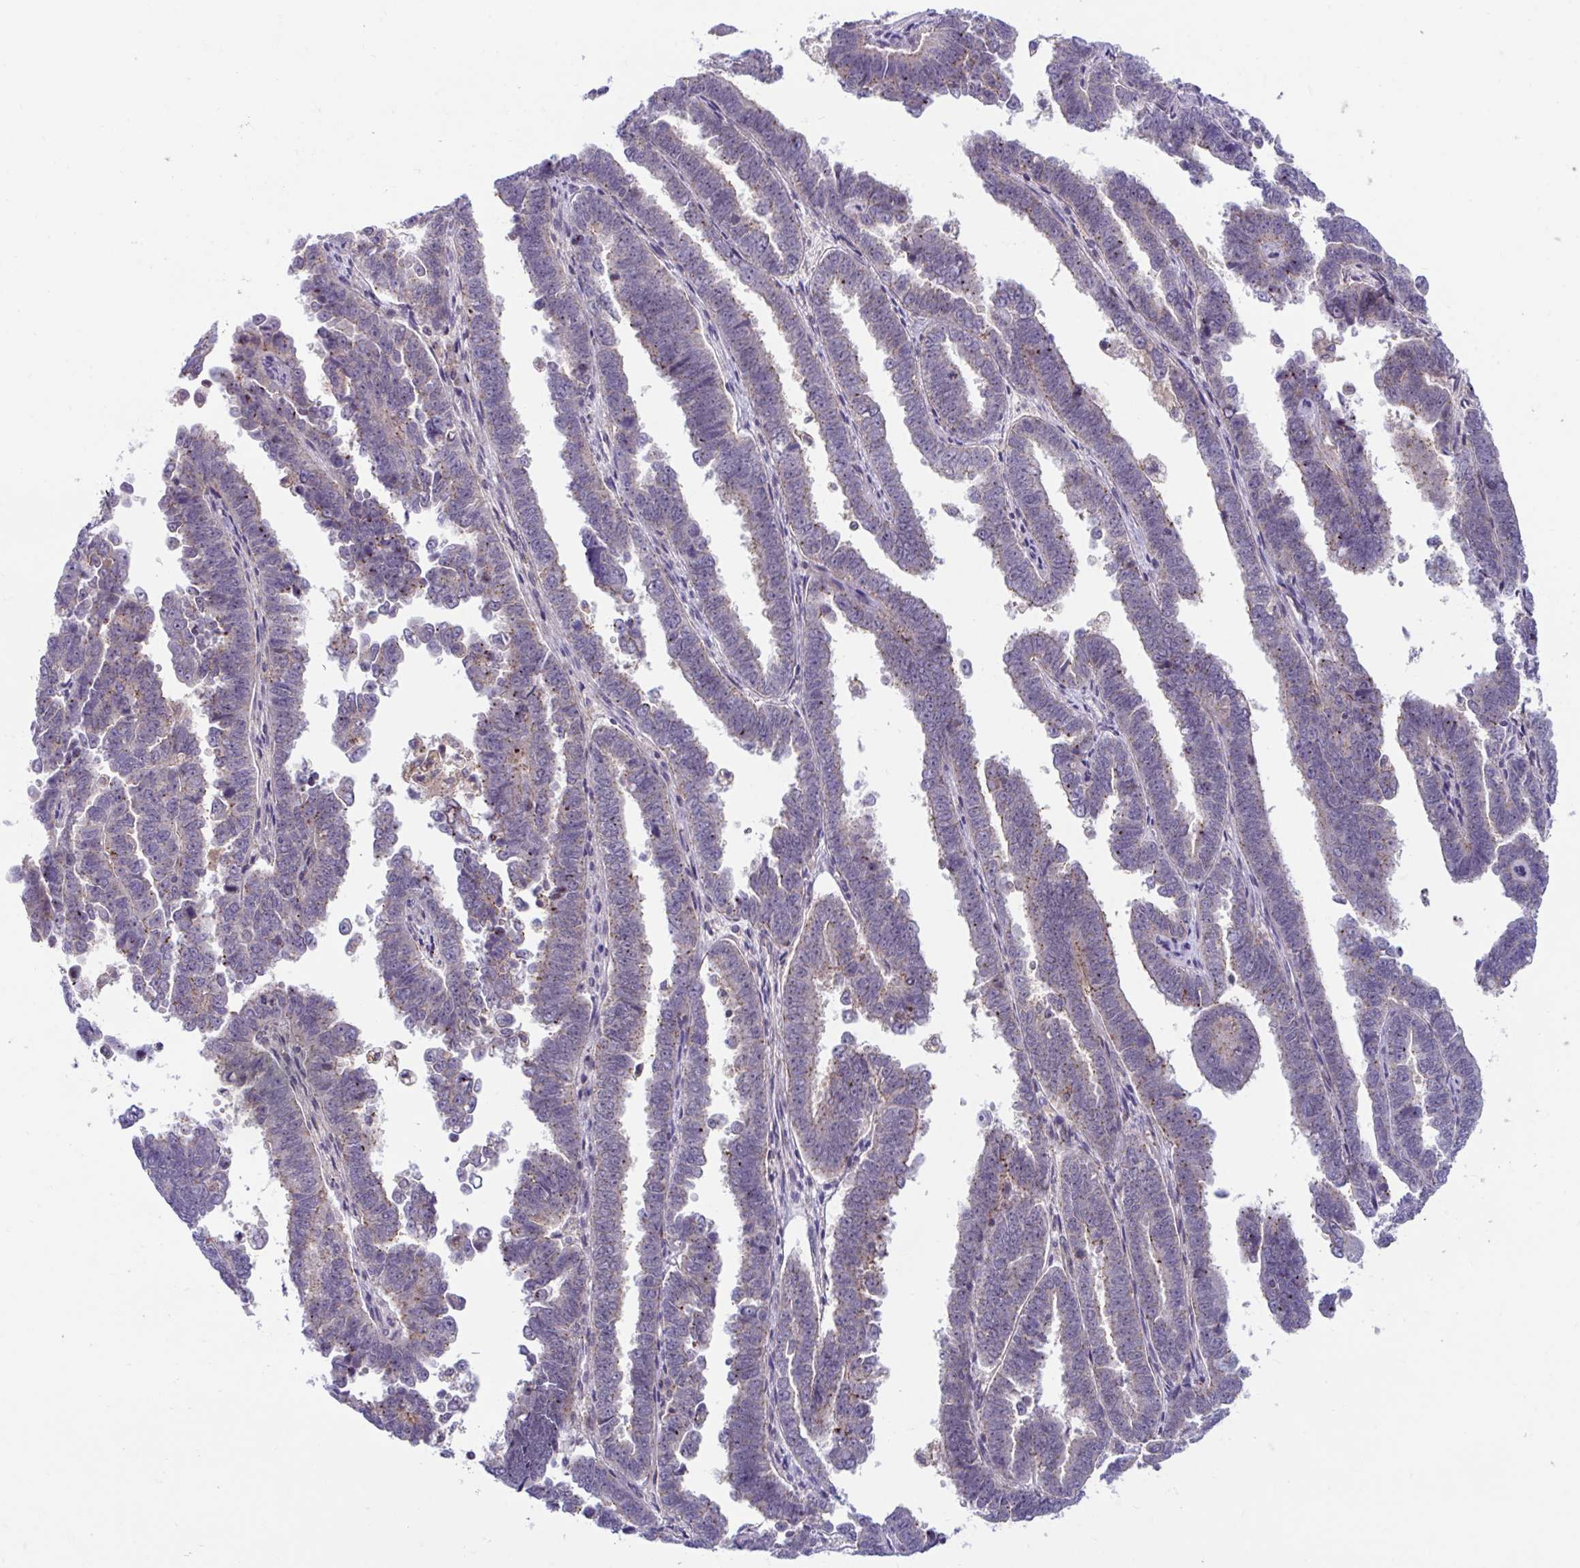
{"staining": {"intensity": "weak", "quantity": "25%-75%", "location": "cytoplasmic/membranous"}, "tissue": "endometrial cancer", "cell_type": "Tumor cells", "image_type": "cancer", "snomed": [{"axis": "morphology", "description": "Adenocarcinoma, NOS"}, {"axis": "topography", "description": "Endometrium"}], "caption": "Protein staining shows weak cytoplasmic/membranous staining in about 25%-75% of tumor cells in adenocarcinoma (endometrial).", "gene": "IST1", "patient": {"sex": "female", "age": 75}}